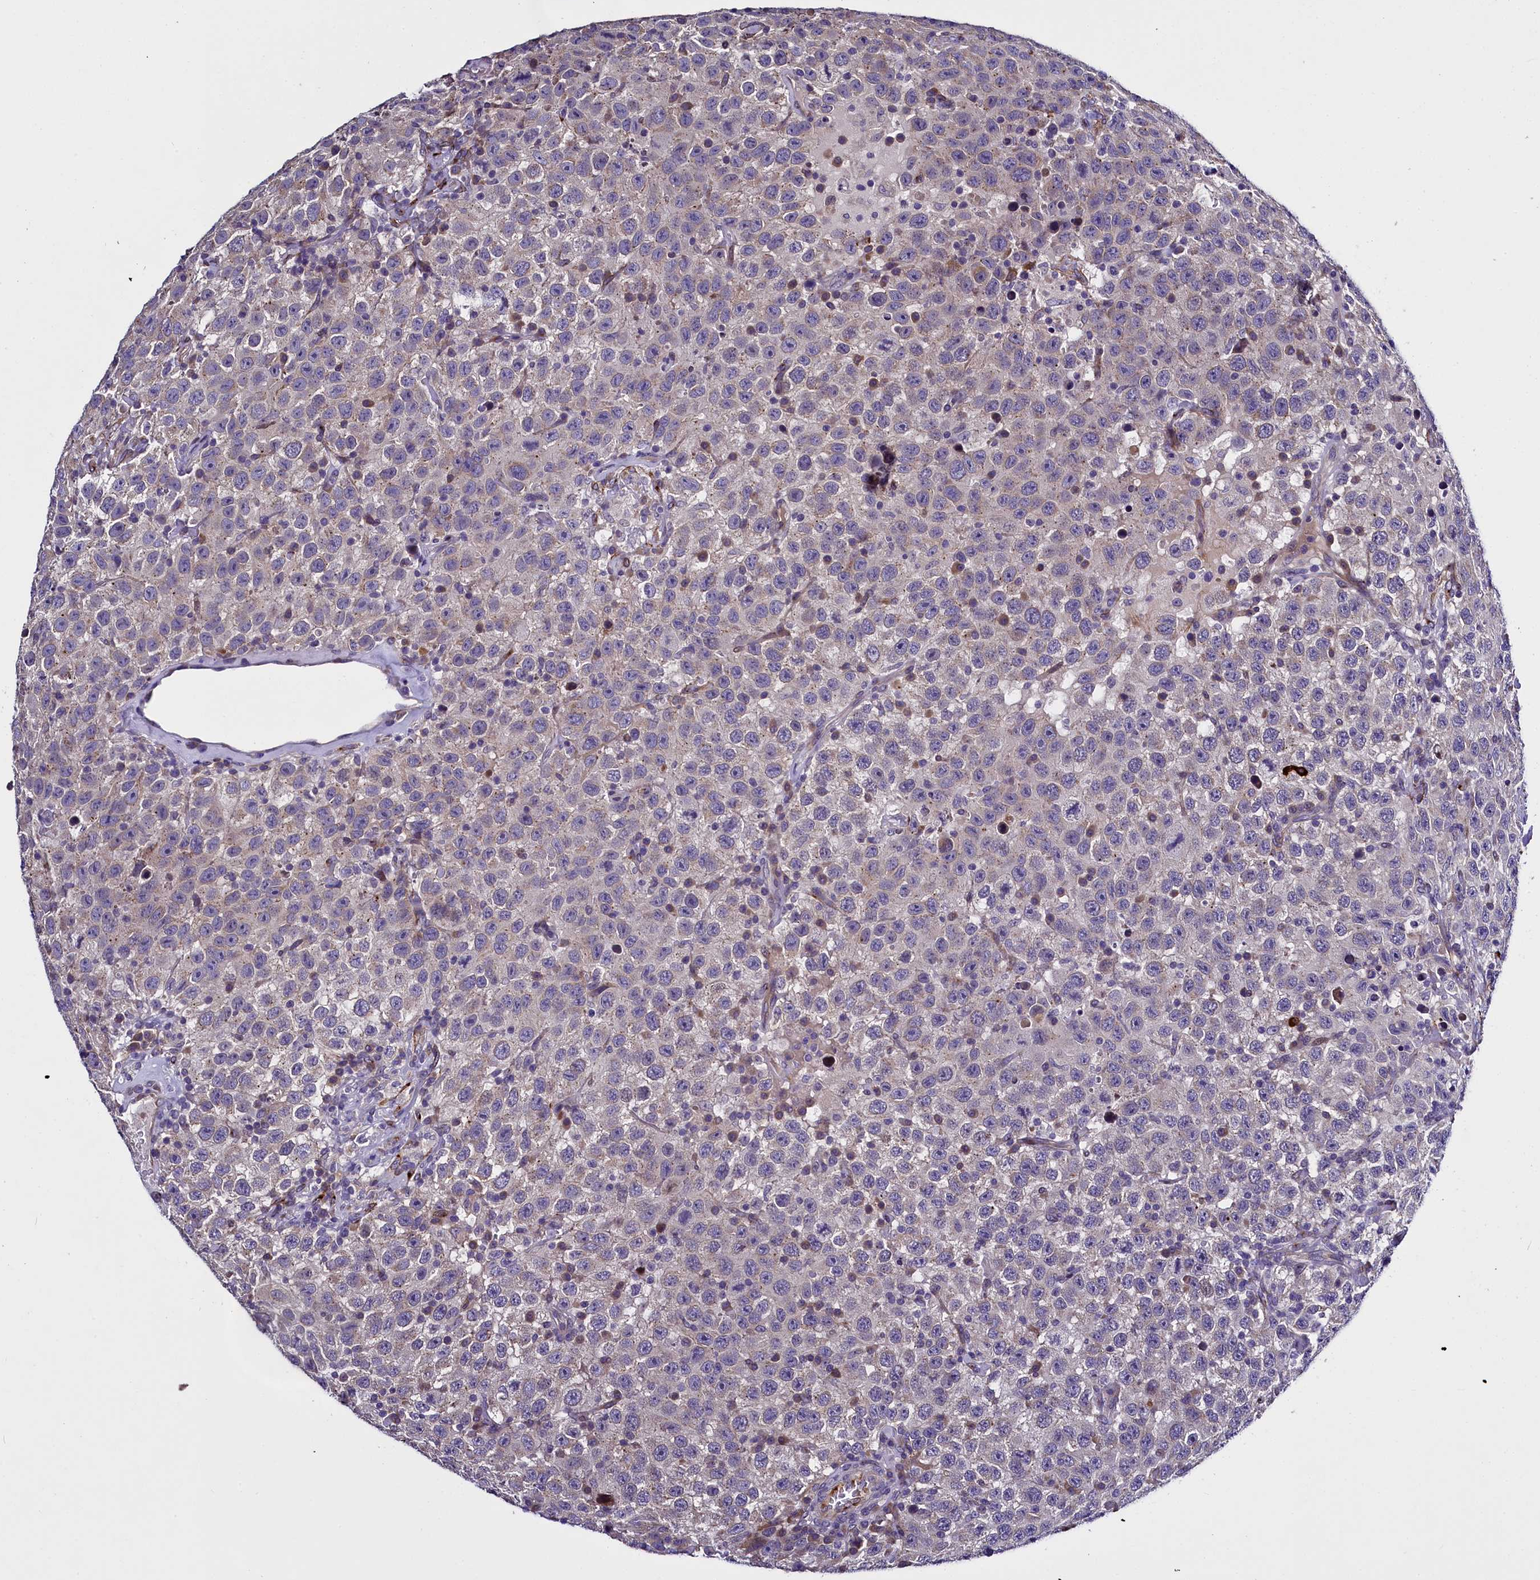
{"staining": {"intensity": "negative", "quantity": "none", "location": "none"}, "tissue": "testis cancer", "cell_type": "Tumor cells", "image_type": "cancer", "snomed": [{"axis": "morphology", "description": "Seminoma, NOS"}, {"axis": "topography", "description": "Testis"}], "caption": "Image shows no protein positivity in tumor cells of seminoma (testis) tissue.", "gene": "MRC2", "patient": {"sex": "male", "age": 41}}